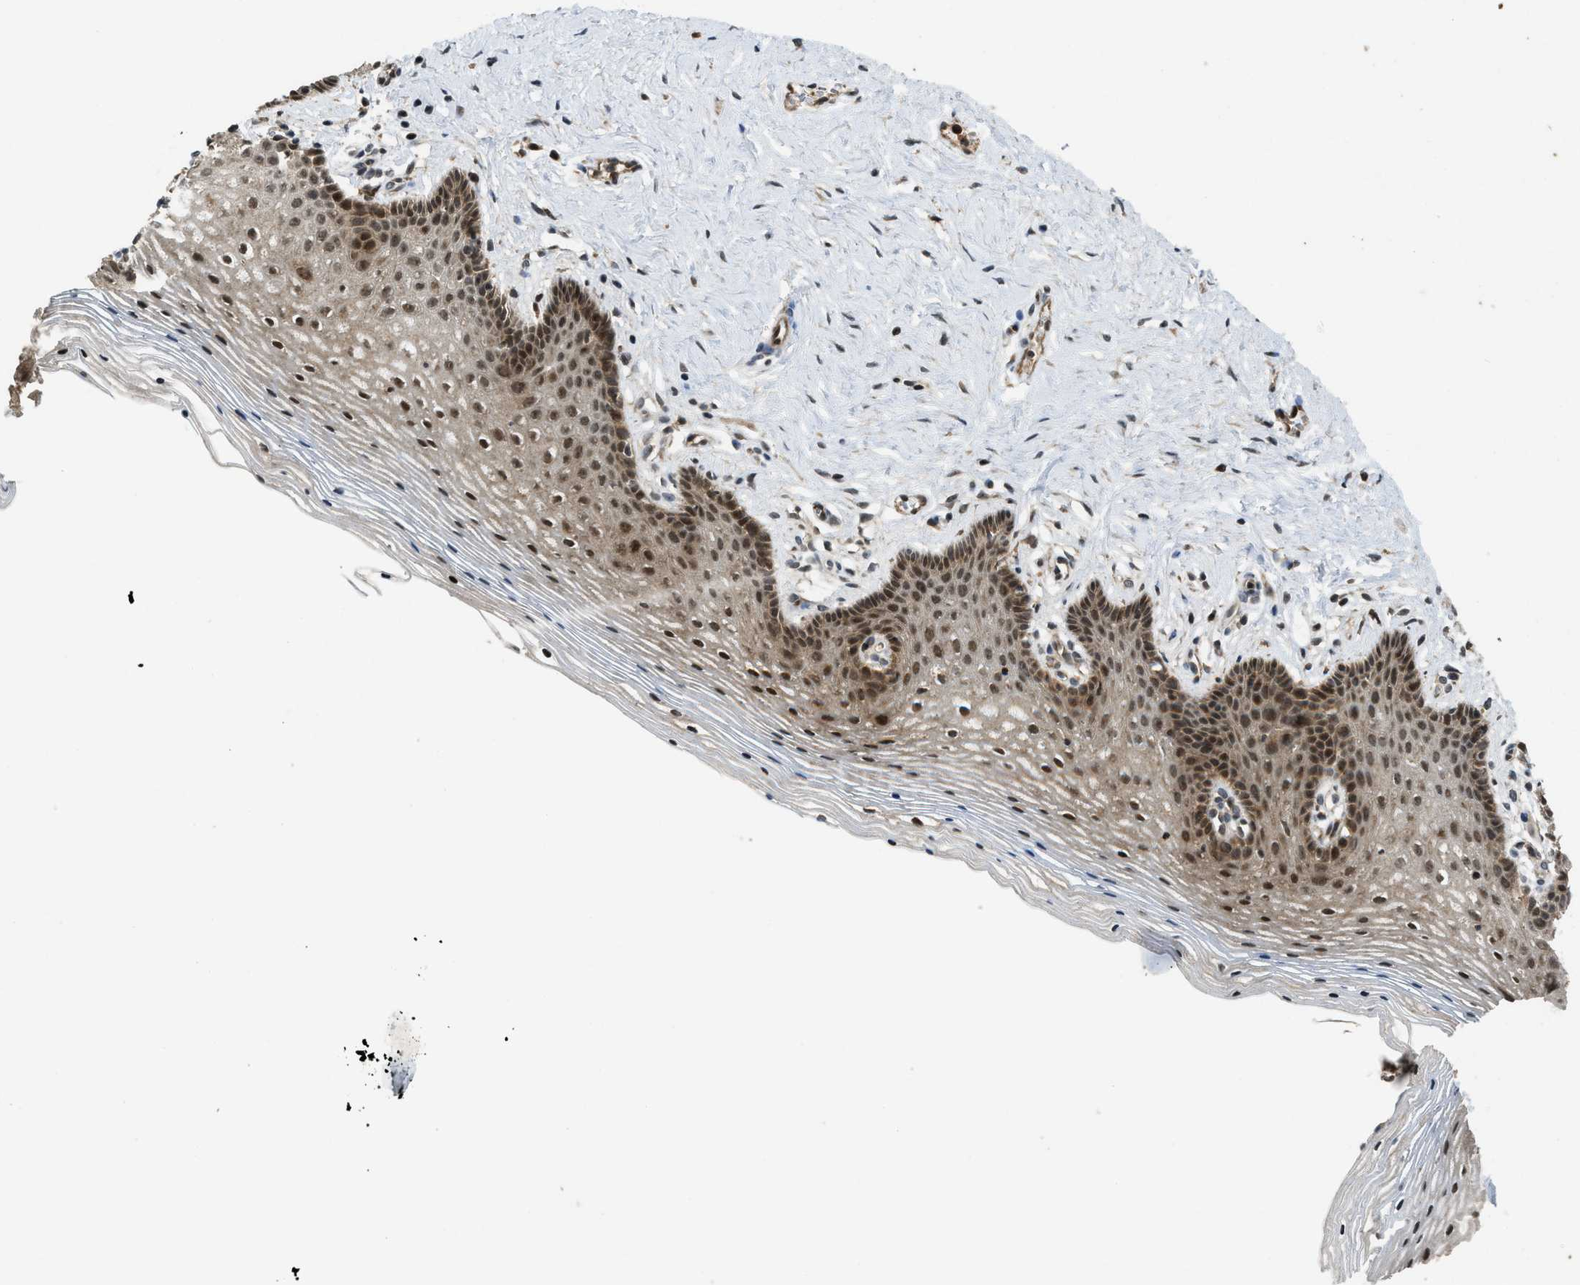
{"staining": {"intensity": "moderate", "quantity": "25%-75%", "location": "cytoplasmic/membranous,nuclear"}, "tissue": "vagina", "cell_type": "Squamous epithelial cells", "image_type": "normal", "snomed": [{"axis": "morphology", "description": "Normal tissue, NOS"}, {"axis": "topography", "description": "Vagina"}], "caption": "This photomicrograph shows immunohistochemistry (IHC) staining of benign vagina, with medium moderate cytoplasmic/membranous,nuclear staining in approximately 25%-75% of squamous epithelial cells.", "gene": "DNAJC28", "patient": {"sex": "female", "age": 32}}